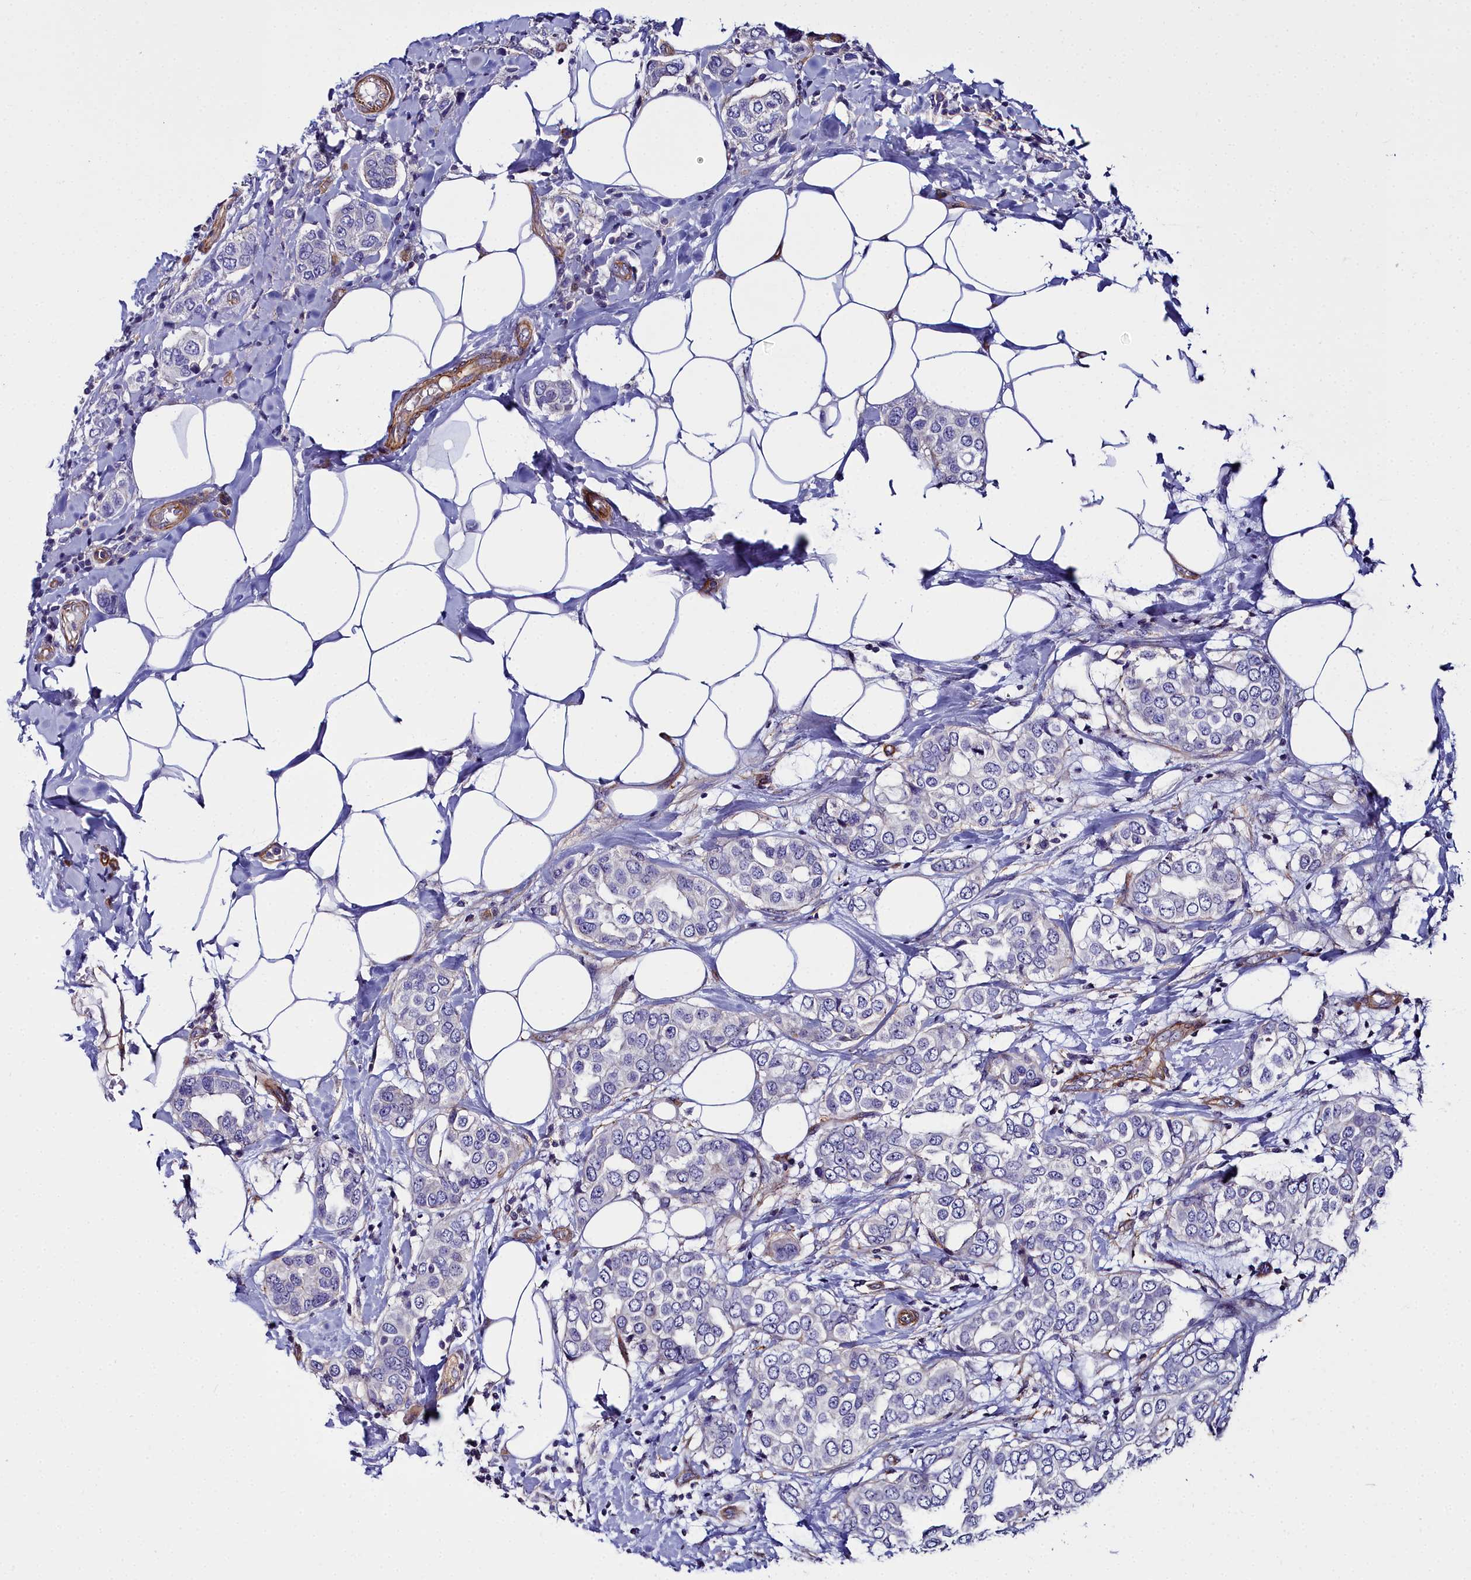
{"staining": {"intensity": "negative", "quantity": "none", "location": "none"}, "tissue": "breast cancer", "cell_type": "Tumor cells", "image_type": "cancer", "snomed": [{"axis": "morphology", "description": "Lobular carcinoma"}, {"axis": "topography", "description": "Breast"}], "caption": "The photomicrograph demonstrates no staining of tumor cells in breast cancer (lobular carcinoma). (Immunohistochemistry, brightfield microscopy, high magnification).", "gene": "FADS3", "patient": {"sex": "female", "age": 51}}